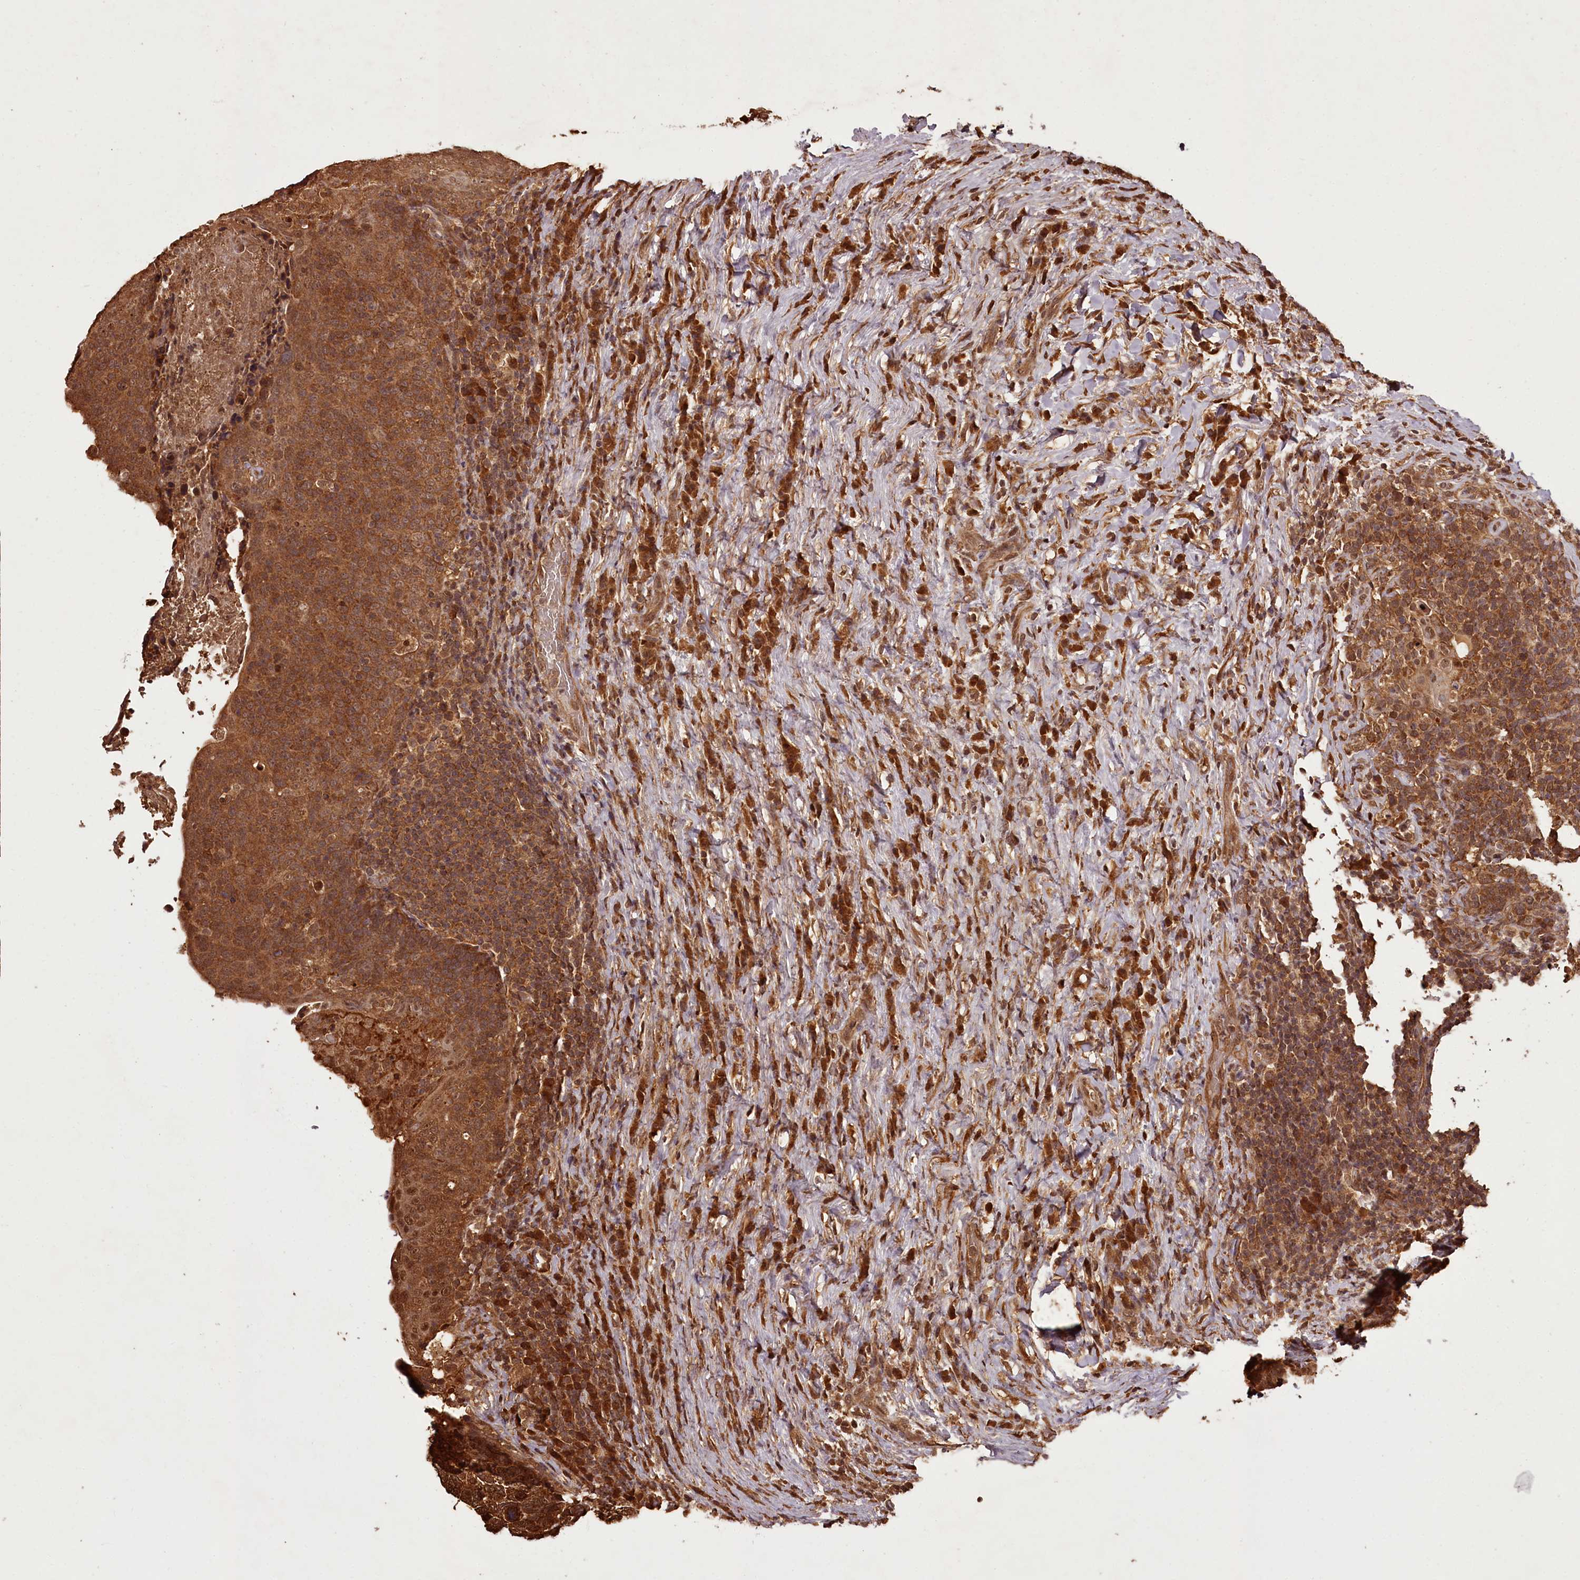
{"staining": {"intensity": "strong", "quantity": ">75%", "location": "cytoplasmic/membranous"}, "tissue": "head and neck cancer", "cell_type": "Tumor cells", "image_type": "cancer", "snomed": [{"axis": "morphology", "description": "Squamous cell carcinoma, NOS"}, {"axis": "morphology", "description": "Squamous cell carcinoma, metastatic, NOS"}, {"axis": "topography", "description": "Lymph node"}, {"axis": "topography", "description": "Head-Neck"}], "caption": "Brown immunohistochemical staining in human head and neck cancer shows strong cytoplasmic/membranous positivity in approximately >75% of tumor cells. The staining was performed using DAB to visualize the protein expression in brown, while the nuclei were stained in blue with hematoxylin (Magnification: 20x).", "gene": "NPRL2", "patient": {"sex": "male", "age": 62}}